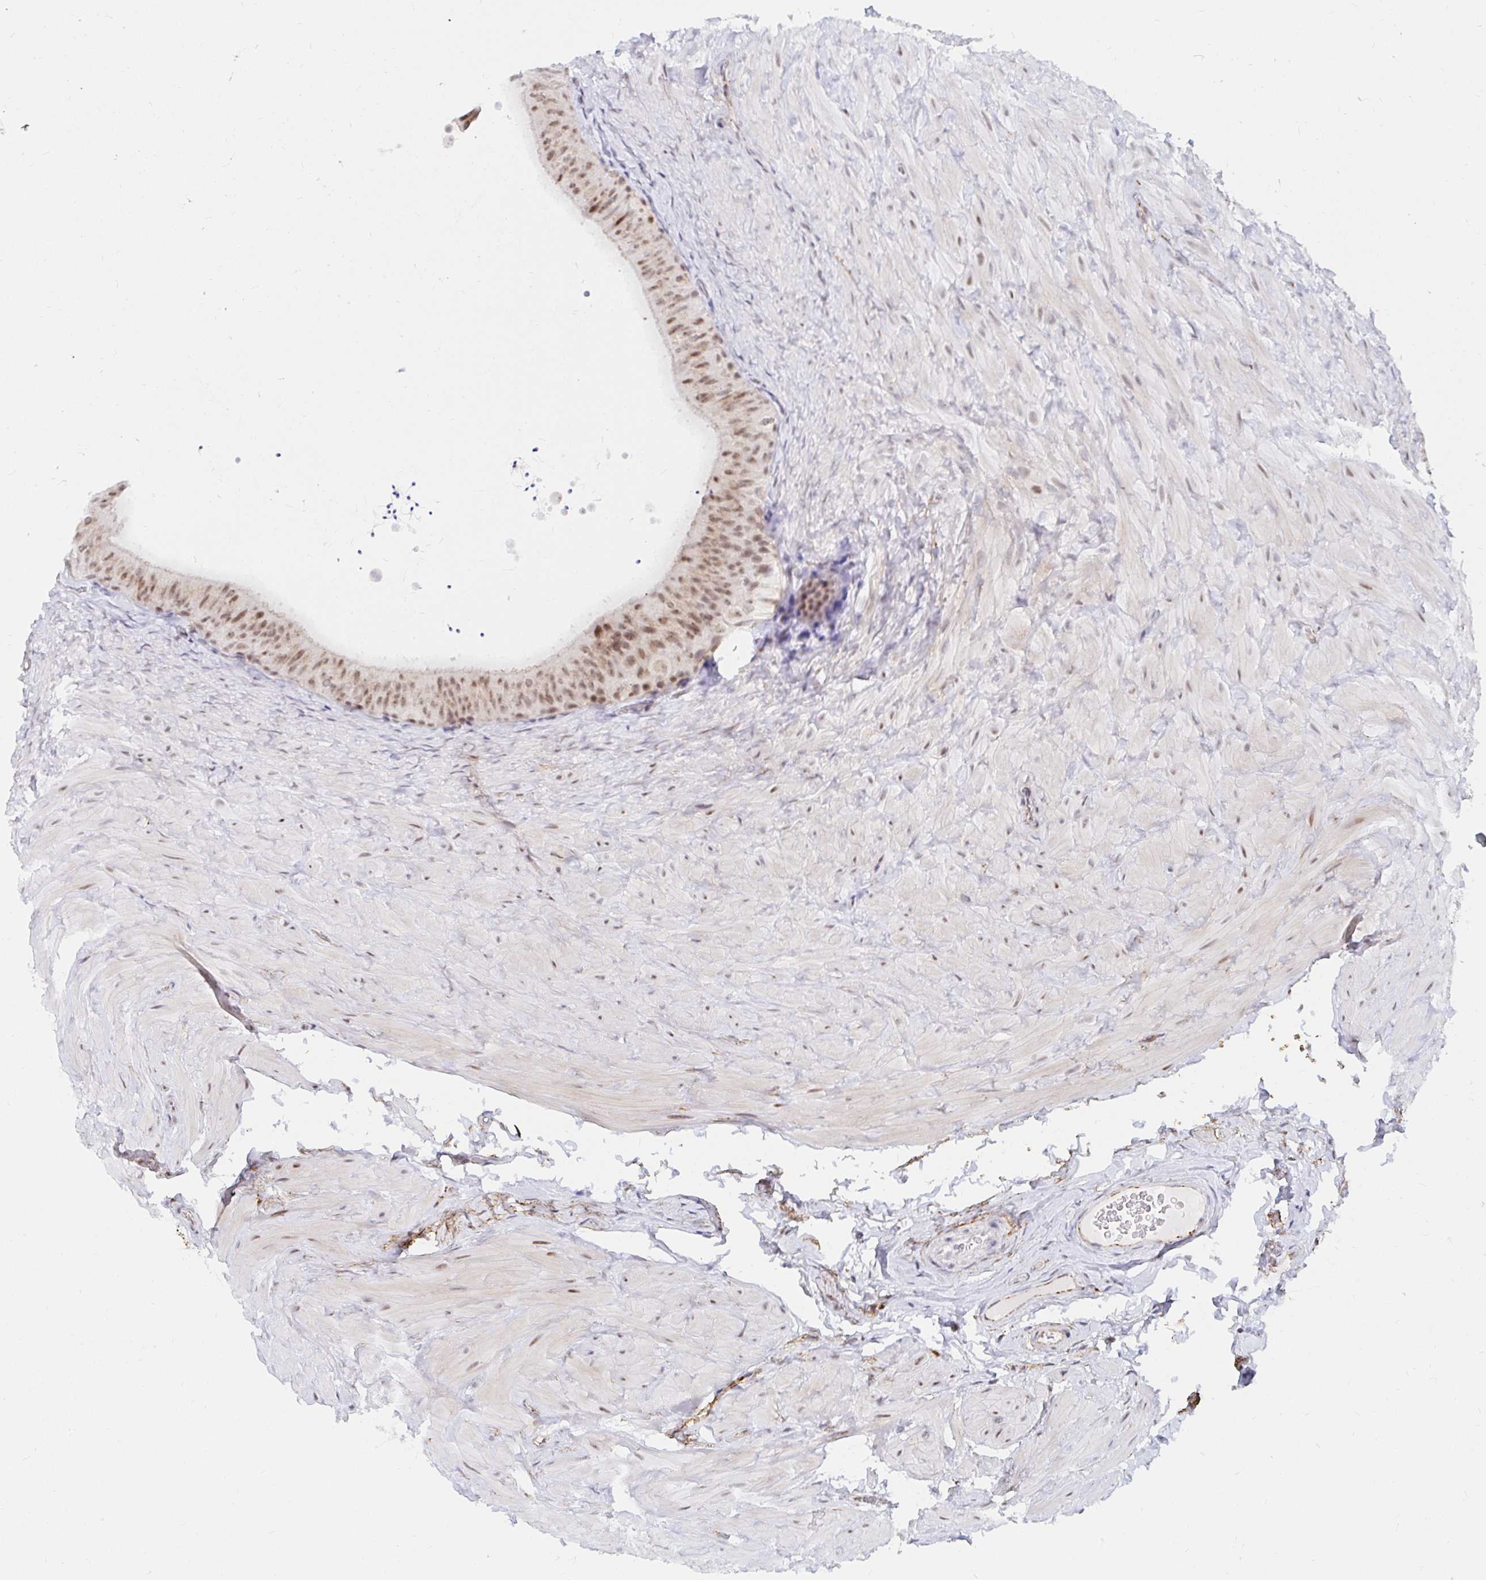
{"staining": {"intensity": "moderate", "quantity": ">75%", "location": "nuclear"}, "tissue": "epididymis", "cell_type": "Glandular cells", "image_type": "normal", "snomed": [{"axis": "morphology", "description": "Normal tissue, NOS"}, {"axis": "topography", "description": "Epididymis, spermatic cord, NOS"}, {"axis": "topography", "description": "Epididymis"}], "caption": "IHC photomicrograph of benign epididymis stained for a protein (brown), which shows medium levels of moderate nuclear staining in approximately >75% of glandular cells.", "gene": "COL28A1", "patient": {"sex": "male", "age": 31}}